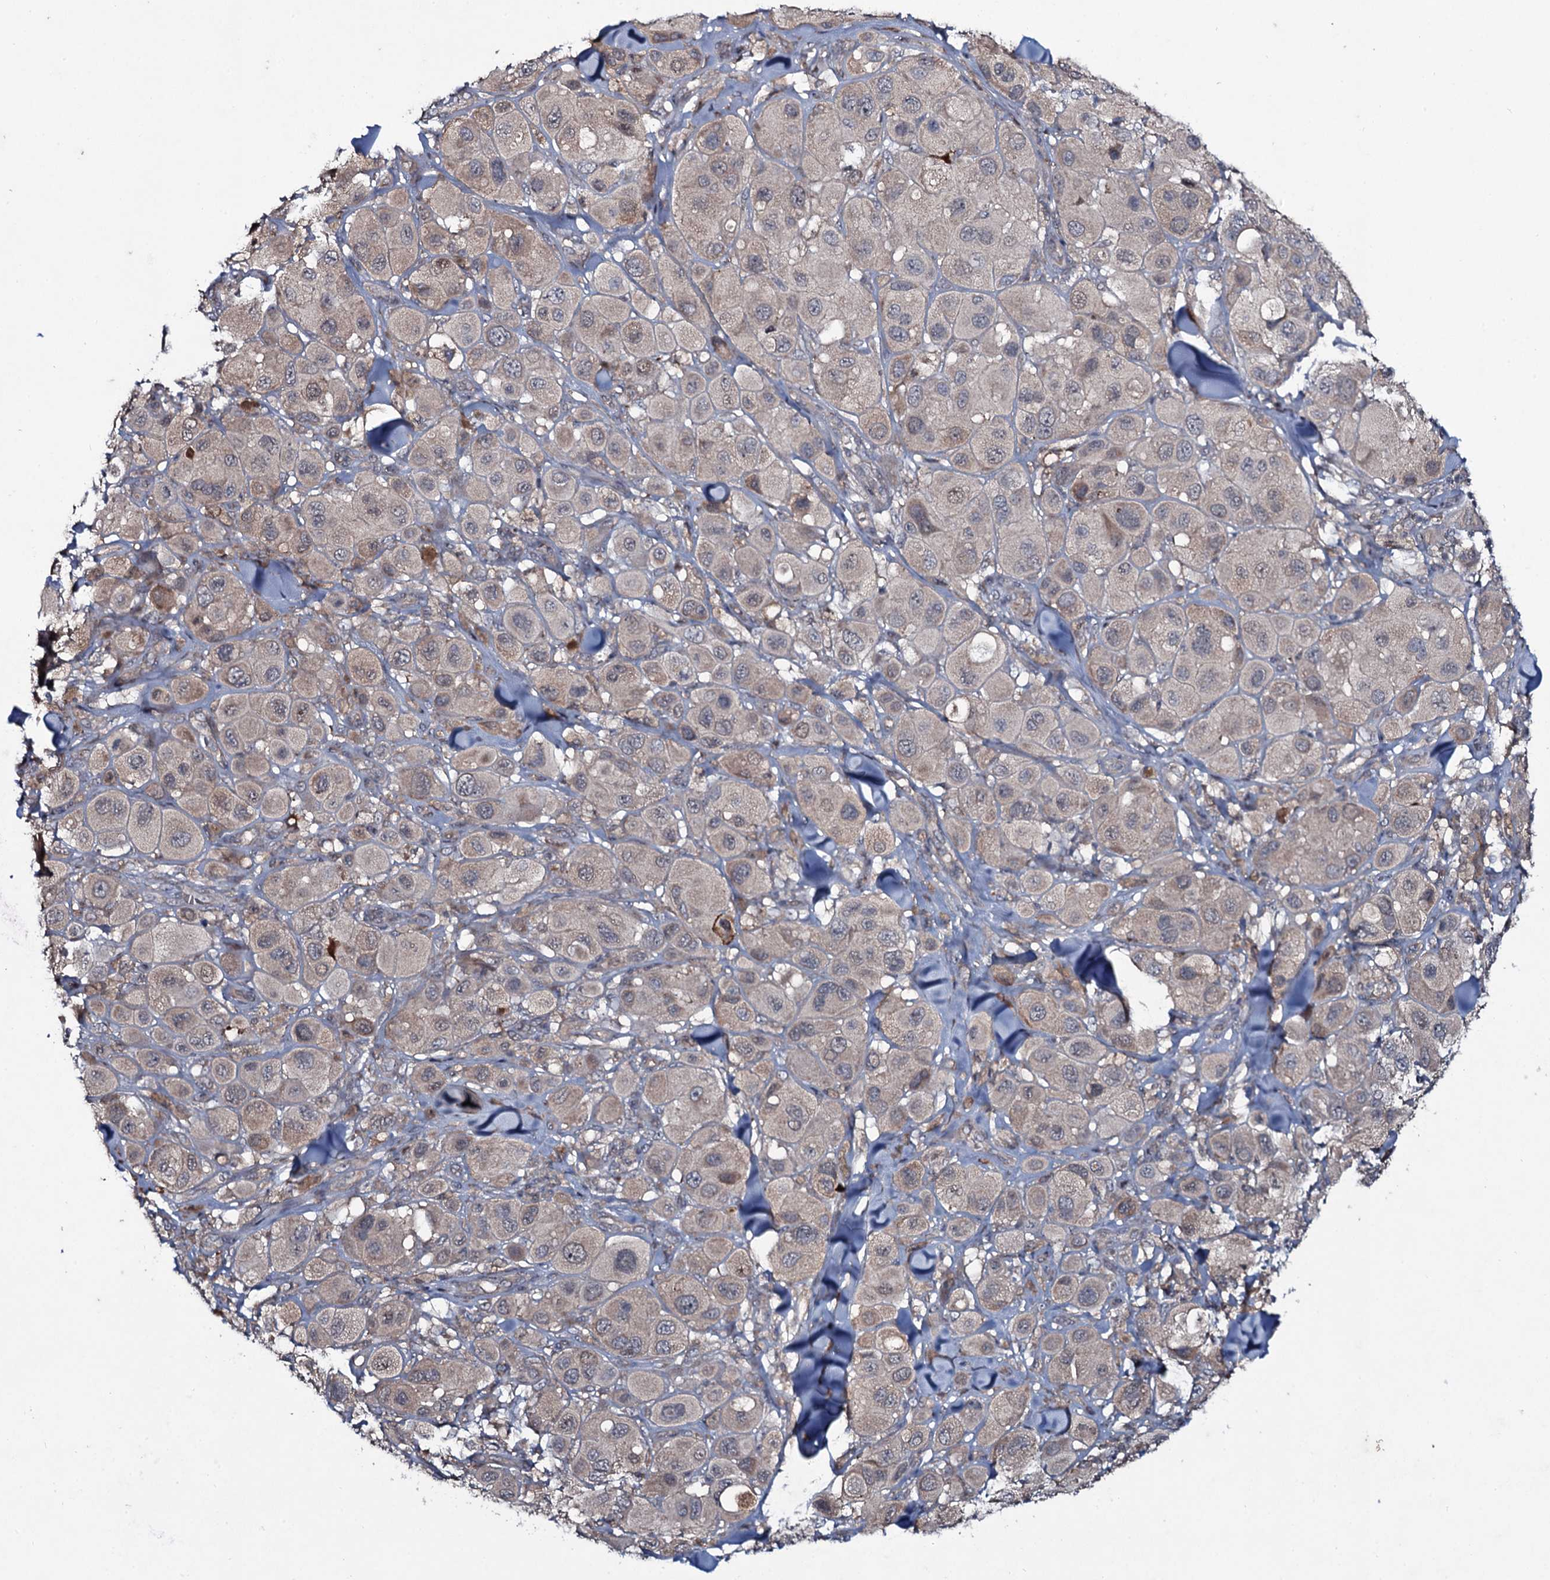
{"staining": {"intensity": "weak", "quantity": "<25%", "location": "cytoplasmic/membranous"}, "tissue": "melanoma", "cell_type": "Tumor cells", "image_type": "cancer", "snomed": [{"axis": "morphology", "description": "Malignant melanoma, Metastatic site"}, {"axis": "topography", "description": "Skin"}], "caption": "A high-resolution photomicrograph shows IHC staining of melanoma, which reveals no significant staining in tumor cells.", "gene": "SNAP23", "patient": {"sex": "male", "age": 41}}